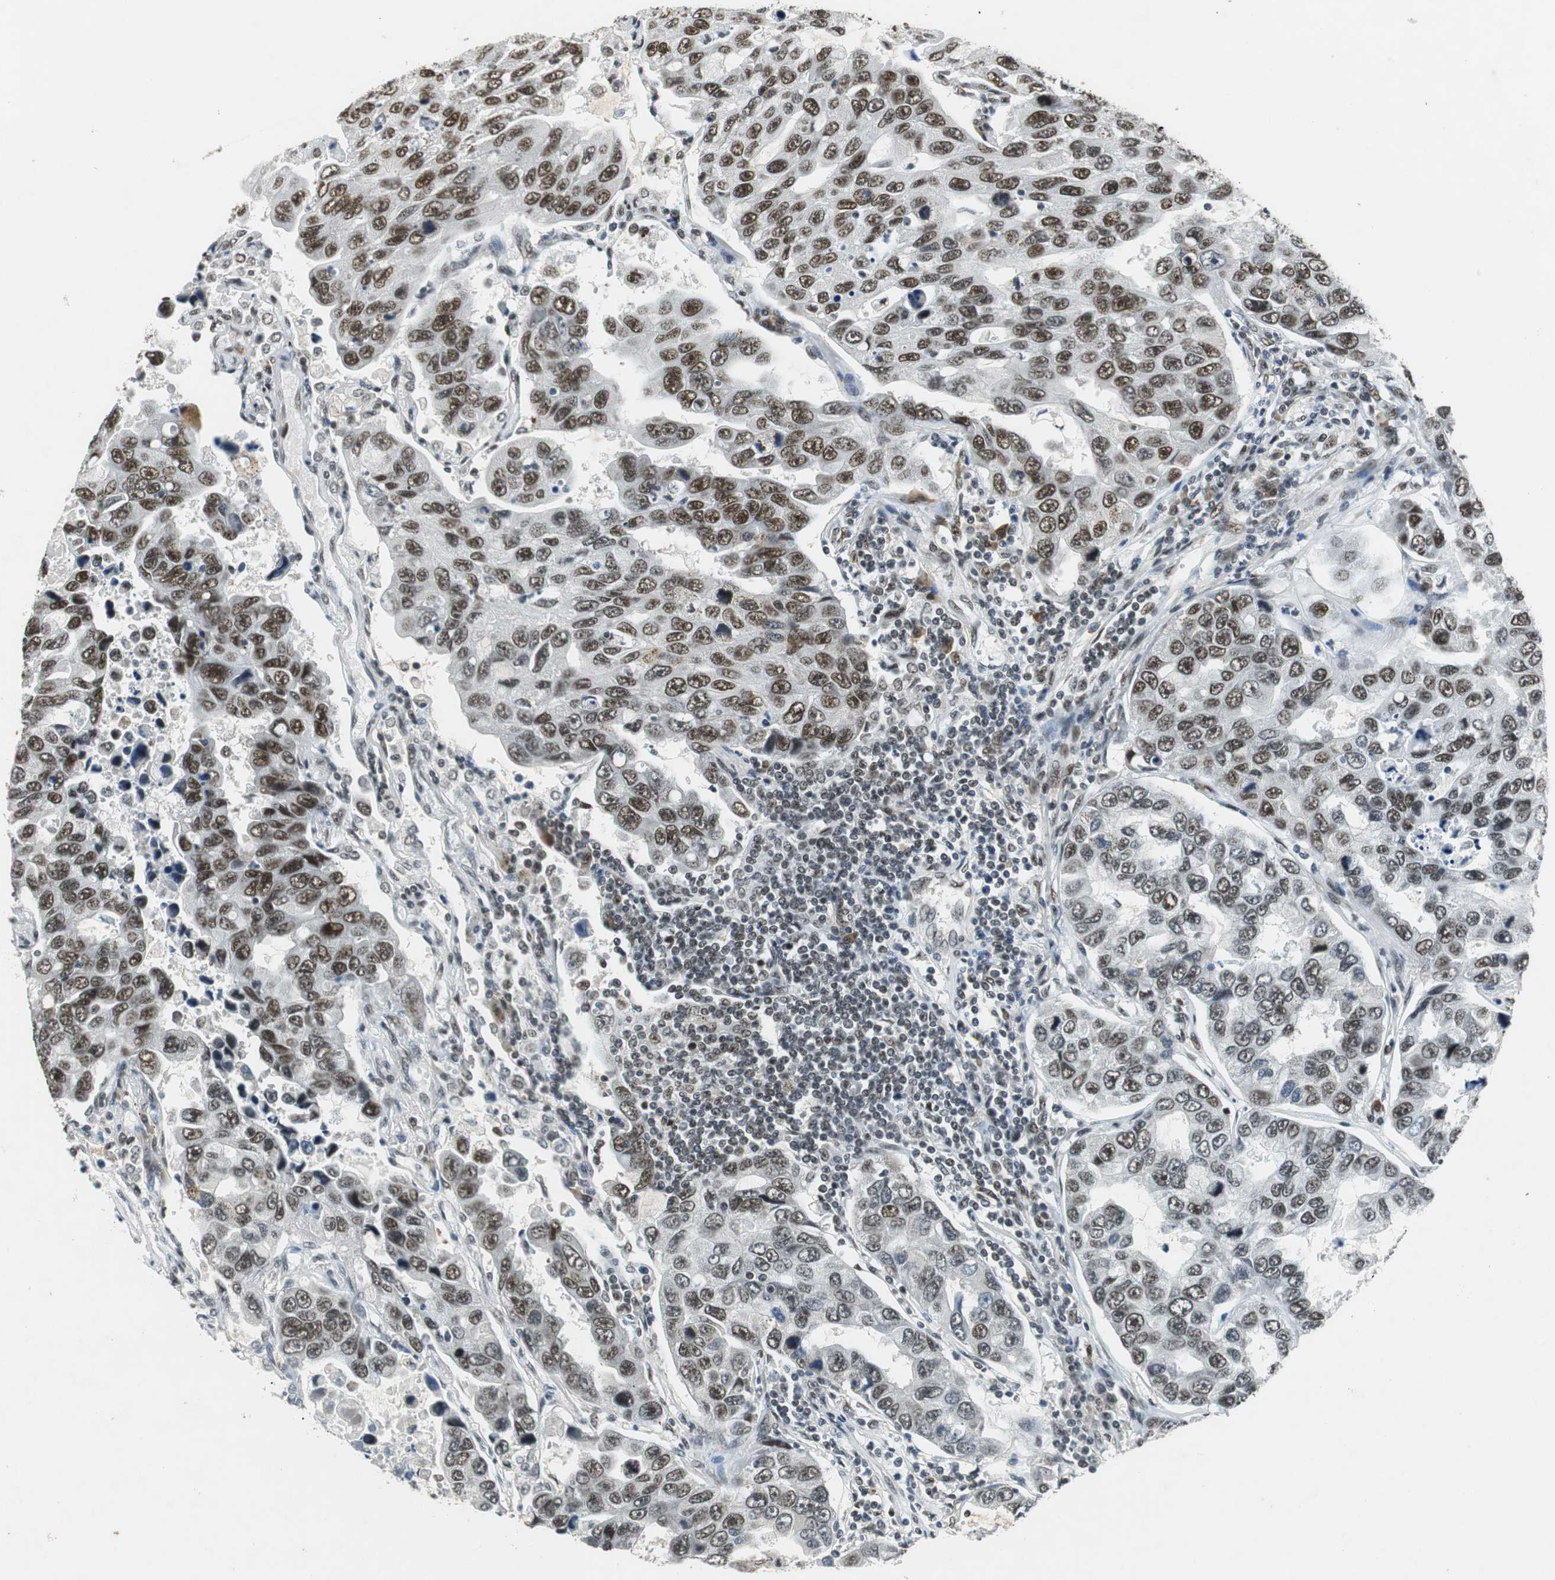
{"staining": {"intensity": "moderate", "quantity": ">75%", "location": "nuclear"}, "tissue": "lung cancer", "cell_type": "Tumor cells", "image_type": "cancer", "snomed": [{"axis": "morphology", "description": "Adenocarcinoma, NOS"}, {"axis": "topography", "description": "Lung"}], "caption": "Immunohistochemical staining of lung cancer reveals medium levels of moderate nuclear staining in about >75% of tumor cells.", "gene": "PRKDC", "patient": {"sex": "male", "age": 64}}